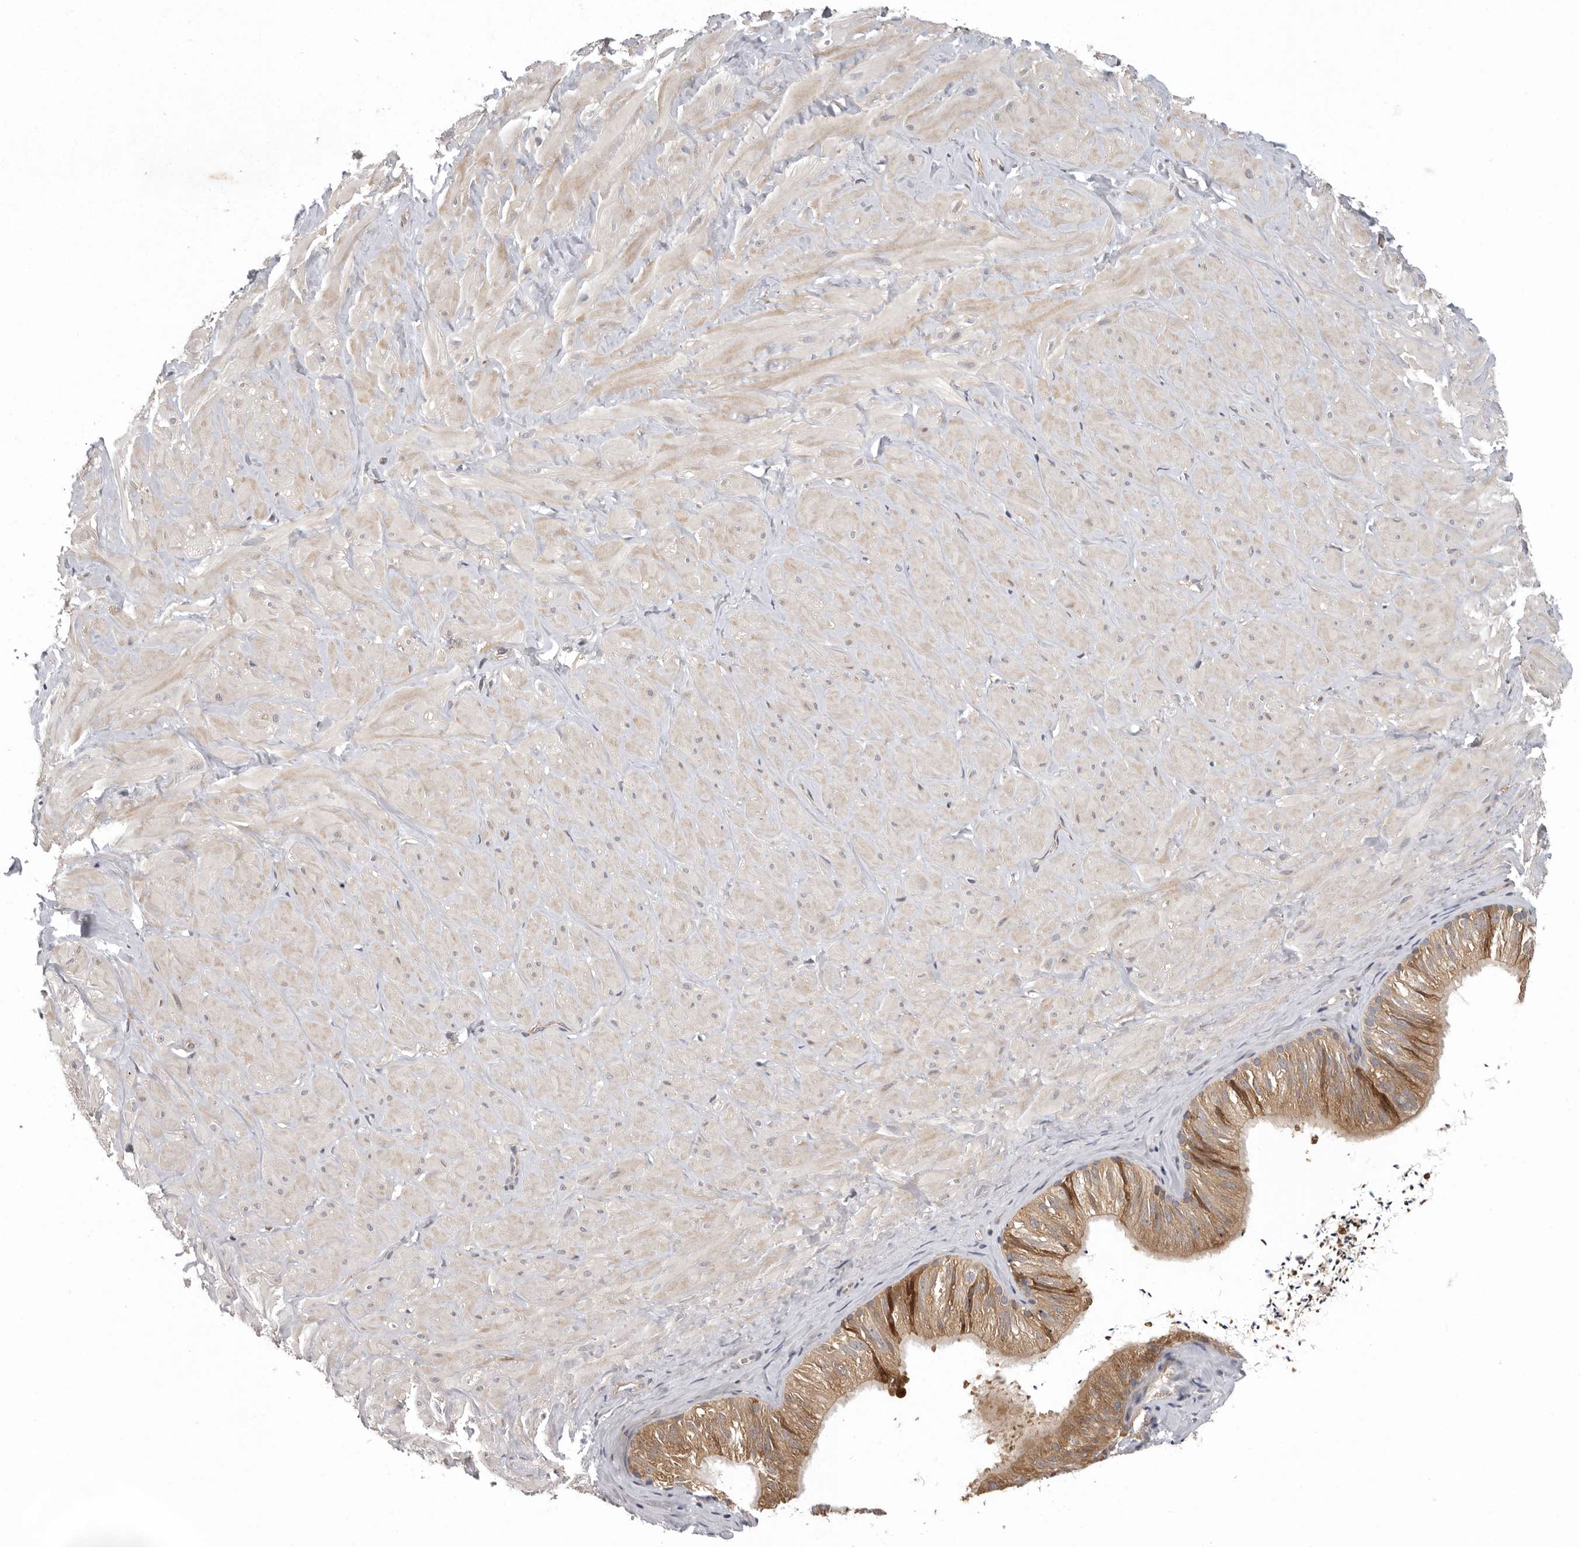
{"staining": {"intensity": "weak", "quantity": "25%-75%", "location": "cytoplasmic/membranous"}, "tissue": "adipose tissue", "cell_type": "Adipocytes", "image_type": "normal", "snomed": [{"axis": "morphology", "description": "Normal tissue, NOS"}, {"axis": "topography", "description": "Adipose tissue"}, {"axis": "topography", "description": "Vascular tissue"}, {"axis": "topography", "description": "Peripheral nerve tissue"}], "caption": "Protein staining shows weak cytoplasmic/membranous staining in about 25%-75% of adipocytes in unremarkable adipose tissue.", "gene": "RALGPS2", "patient": {"sex": "male", "age": 25}}